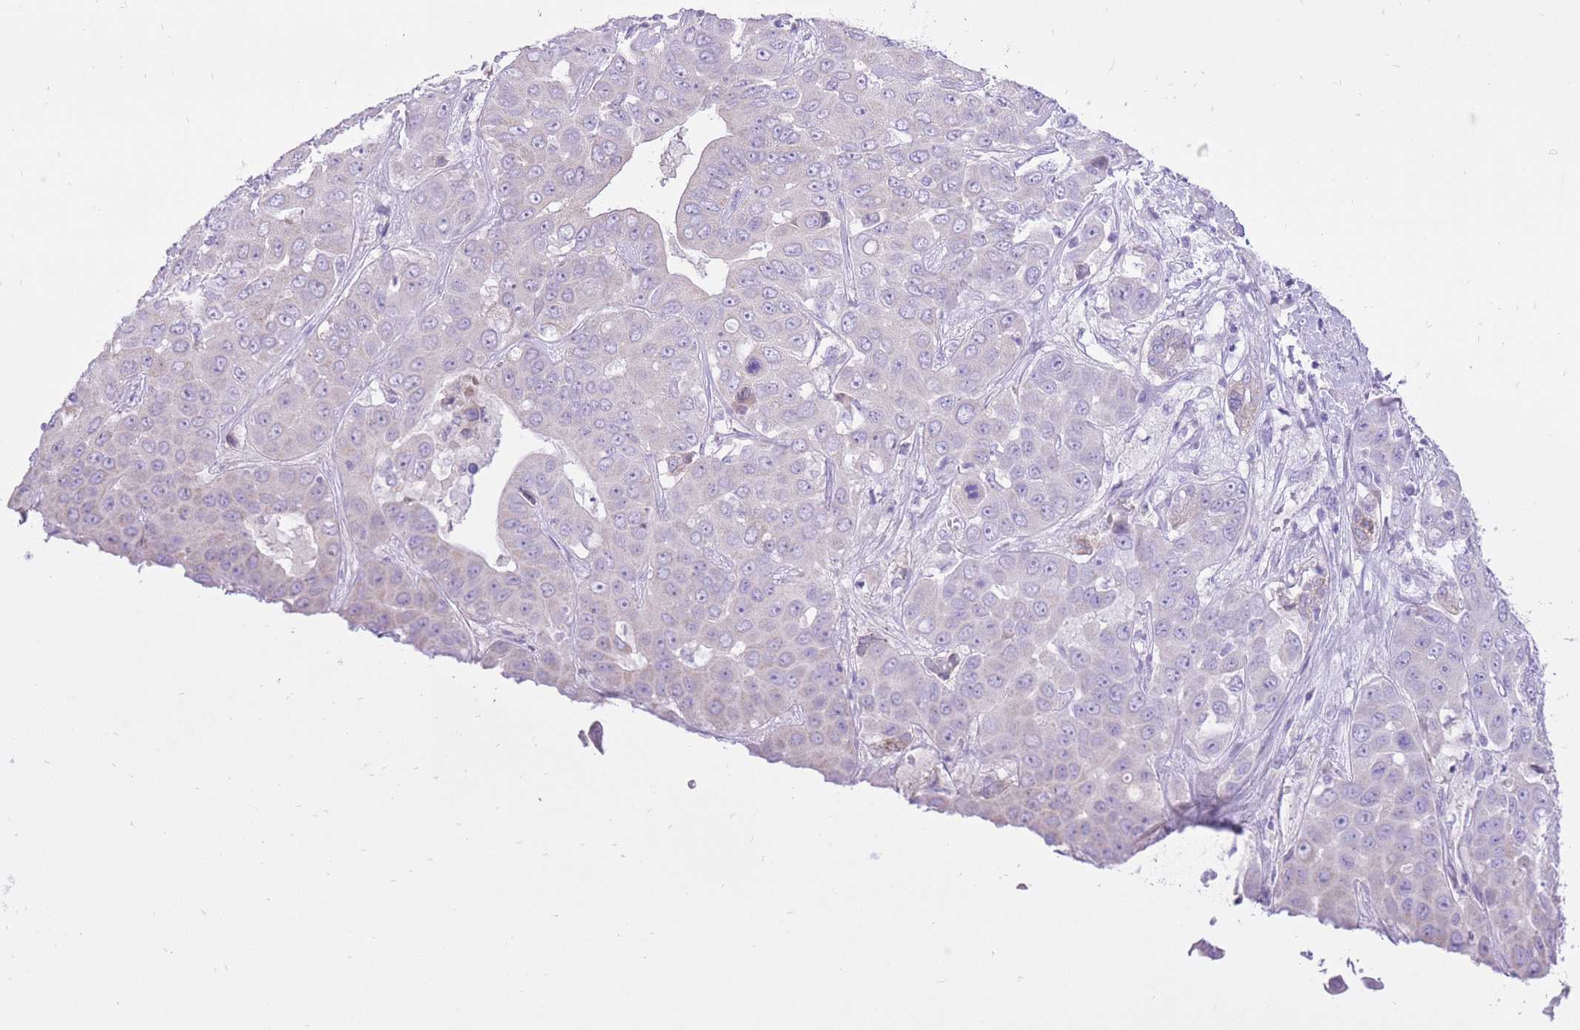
{"staining": {"intensity": "negative", "quantity": "none", "location": "none"}, "tissue": "liver cancer", "cell_type": "Tumor cells", "image_type": "cancer", "snomed": [{"axis": "morphology", "description": "Cholangiocarcinoma"}, {"axis": "topography", "description": "Liver"}], "caption": "An immunohistochemistry histopathology image of liver cancer (cholangiocarcinoma) is shown. There is no staining in tumor cells of liver cancer (cholangiocarcinoma).", "gene": "SLC4A4", "patient": {"sex": "female", "age": 52}}